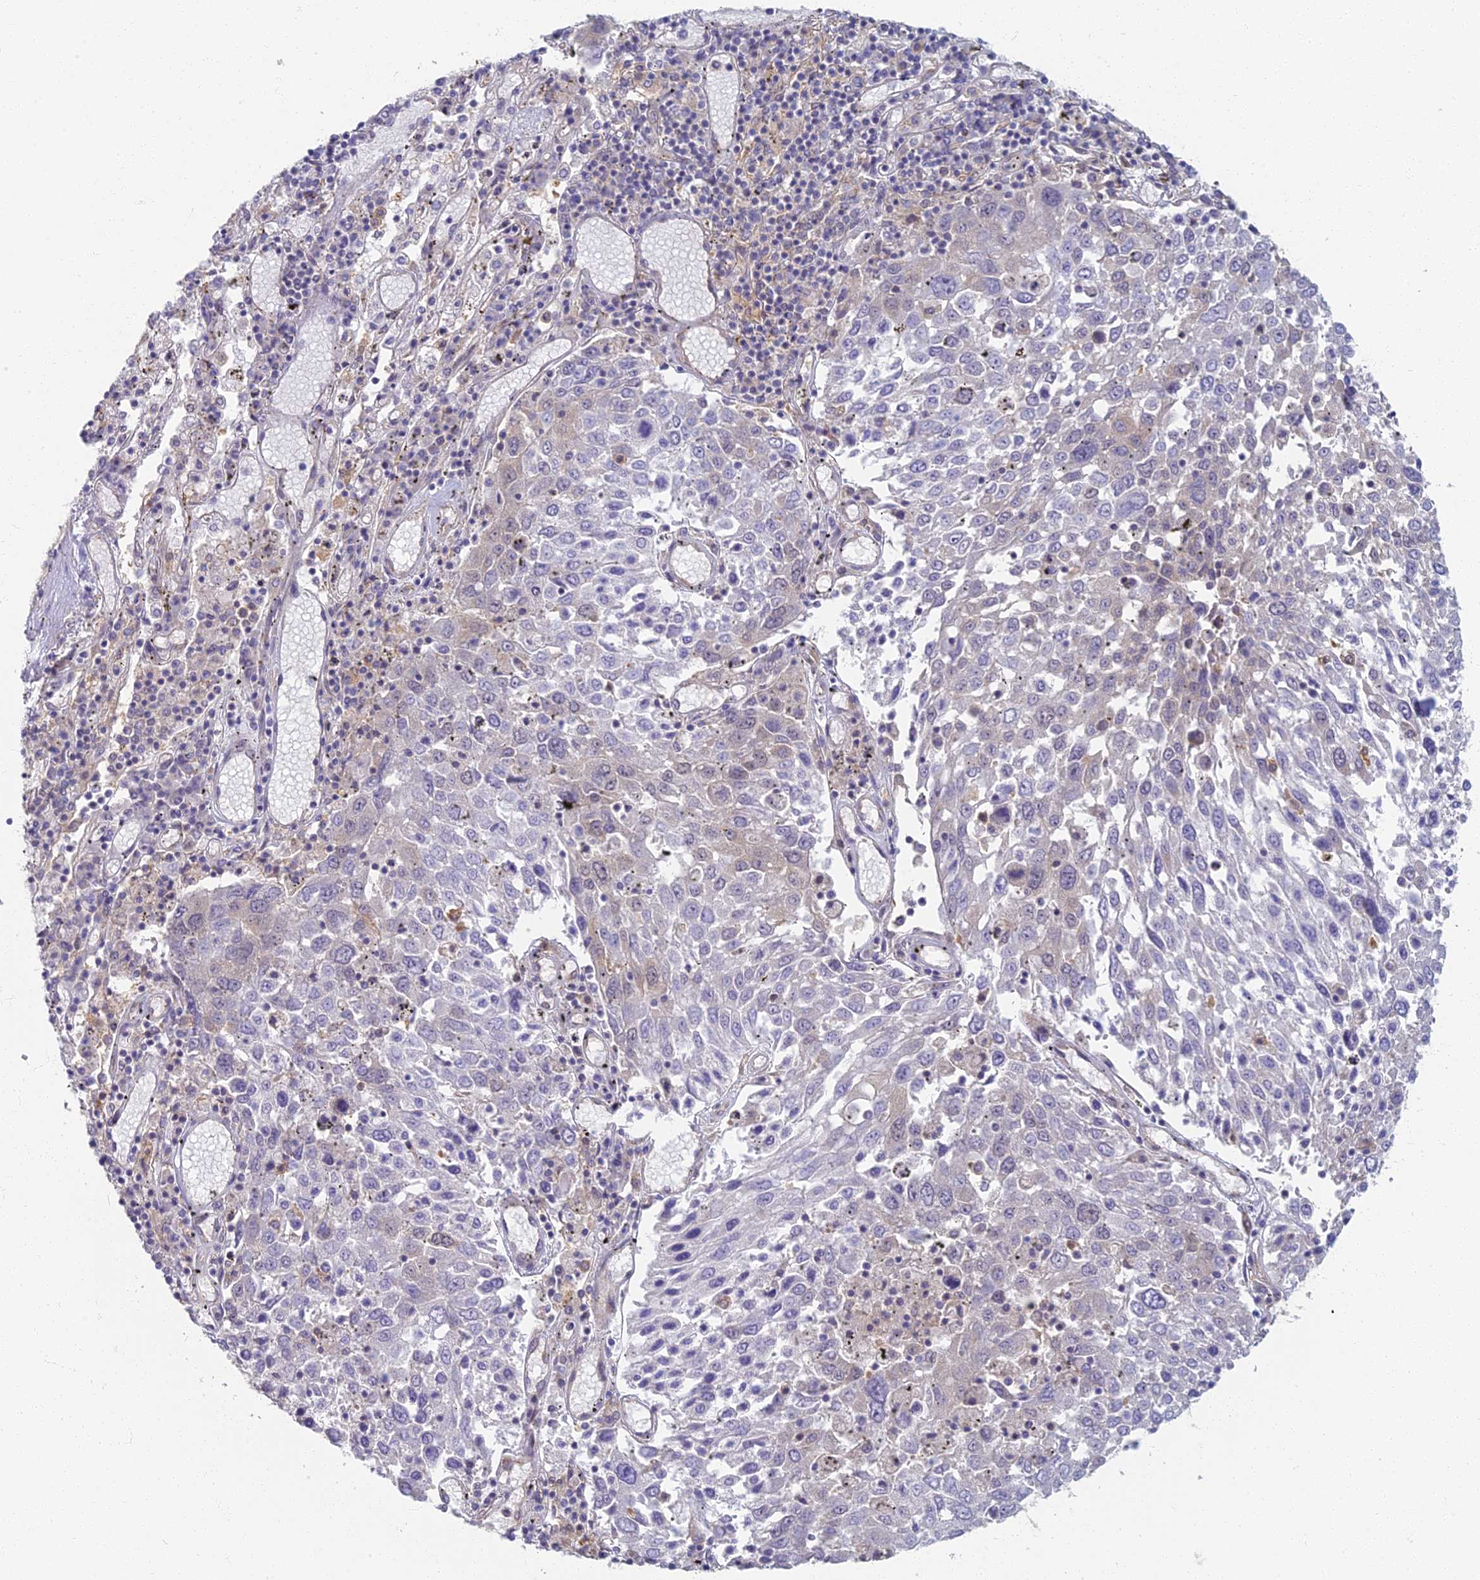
{"staining": {"intensity": "negative", "quantity": "none", "location": "none"}, "tissue": "lung cancer", "cell_type": "Tumor cells", "image_type": "cancer", "snomed": [{"axis": "morphology", "description": "Squamous cell carcinoma, NOS"}, {"axis": "topography", "description": "Lung"}], "caption": "Lung cancer was stained to show a protein in brown. There is no significant staining in tumor cells. (Brightfield microscopy of DAB immunohistochemistry at high magnification).", "gene": "RBSN", "patient": {"sex": "male", "age": 65}}